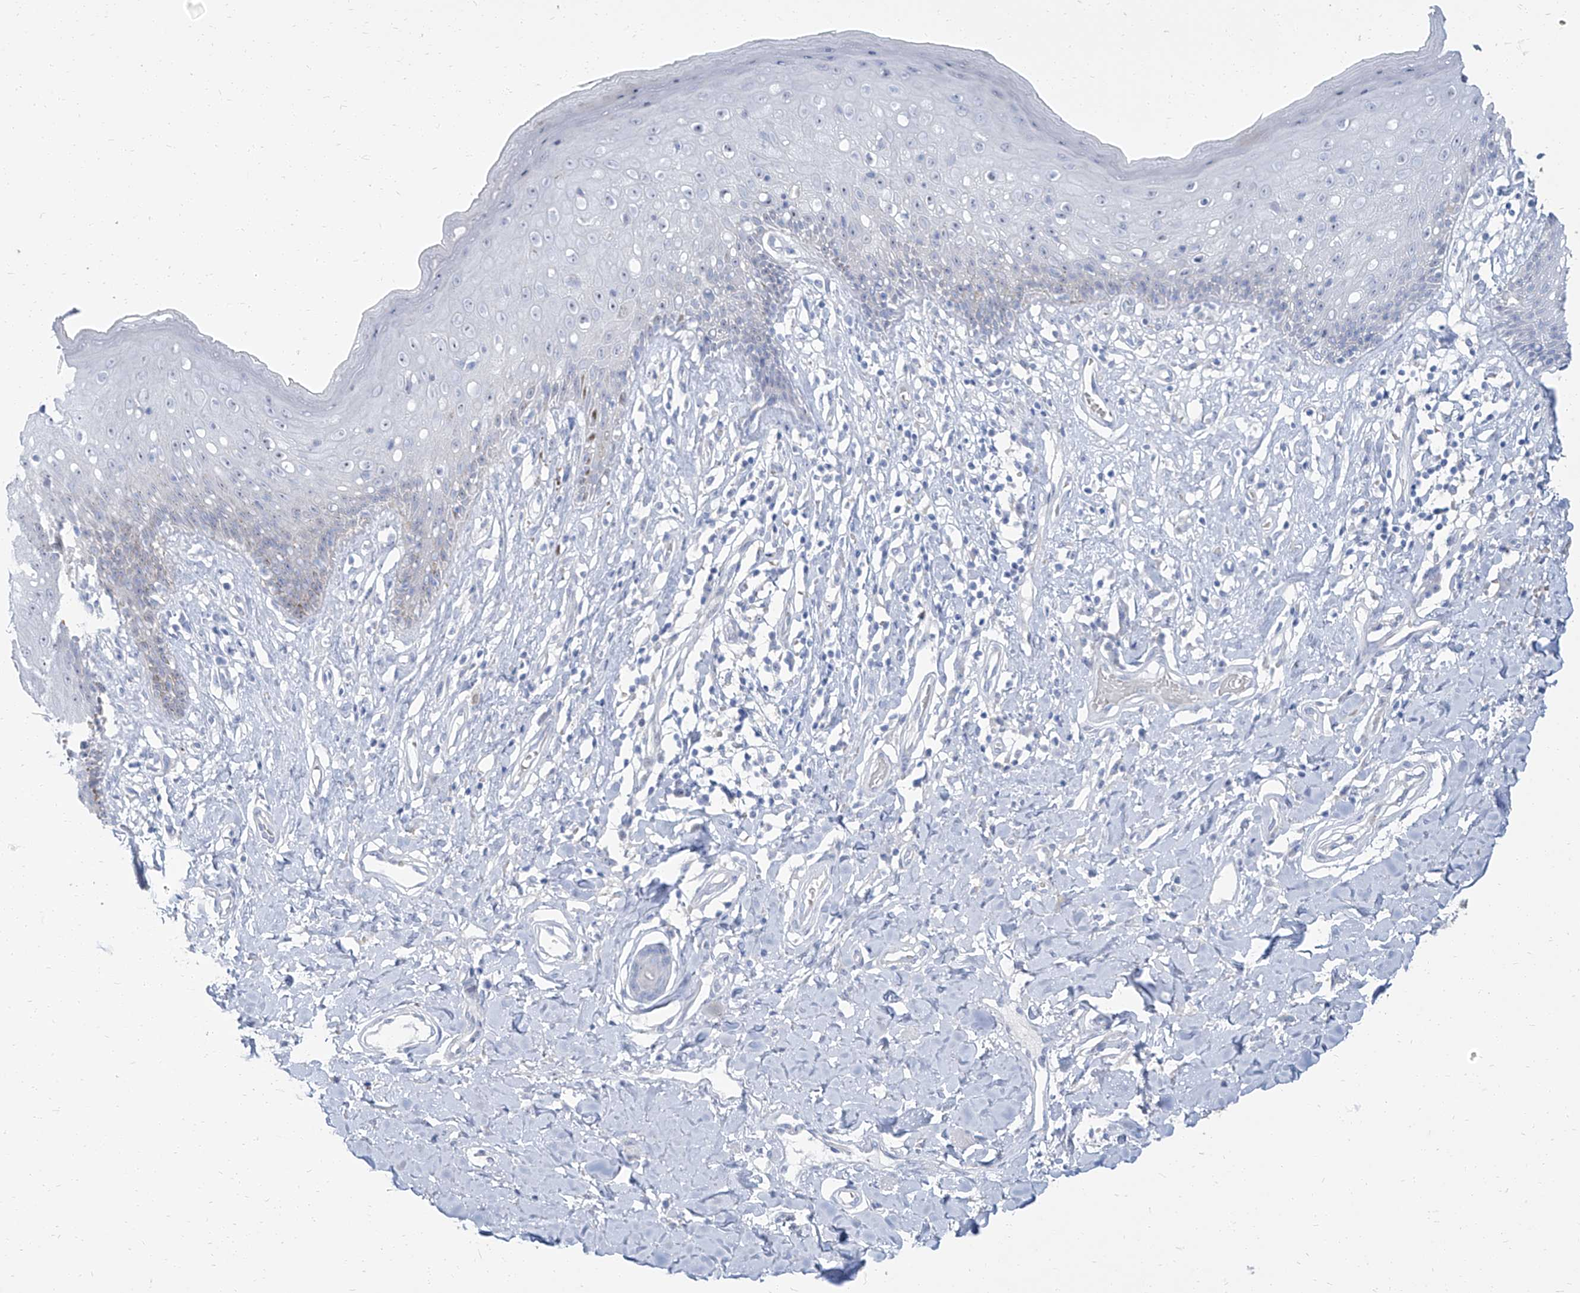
{"staining": {"intensity": "weak", "quantity": "<25%", "location": "cytoplasmic/membranous"}, "tissue": "skin", "cell_type": "Epidermal cells", "image_type": "normal", "snomed": [{"axis": "morphology", "description": "Normal tissue, NOS"}, {"axis": "morphology", "description": "Squamous cell carcinoma, NOS"}, {"axis": "topography", "description": "Vulva"}], "caption": "This is an immunohistochemistry (IHC) photomicrograph of unremarkable skin. There is no expression in epidermal cells.", "gene": "TXLNB", "patient": {"sex": "female", "age": 85}}